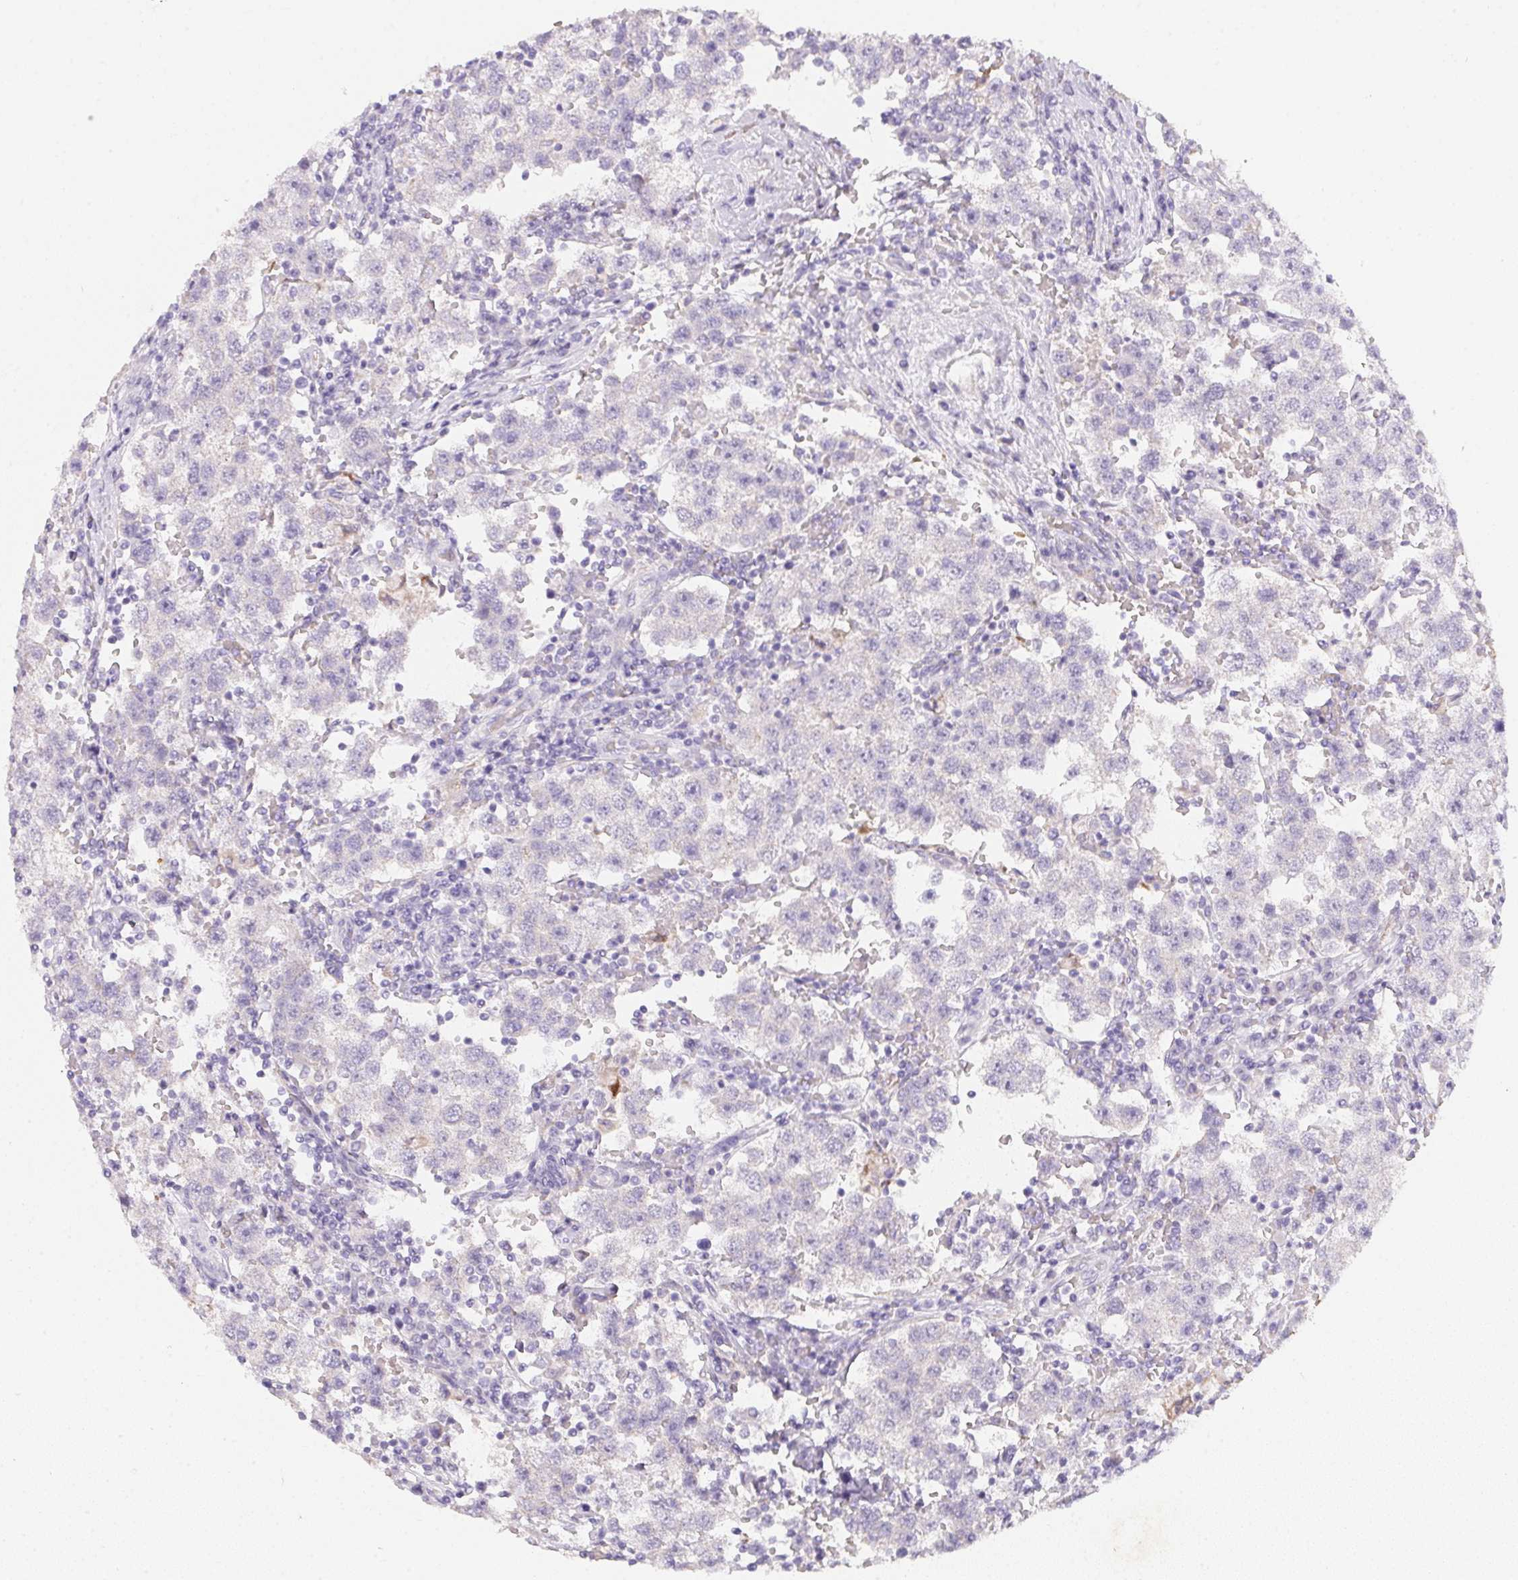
{"staining": {"intensity": "negative", "quantity": "none", "location": "none"}, "tissue": "testis cancer", "cell_type": "Tumor cells", "image_type": "cancer", "snomed": [{"axis": "morphology", "description": "Seminoma, NOS"}, {"axis": "topography", "description": "Testis"}], "caption": "This is a micrograph of immunohistochemistry staining of testis cancer (seminoma), which shows no positivity in tumor cells. Brightfield microscopy of immunohistochemistry (IHC) stained with DAB (3,3'-diaminobenzidine) (brown) and hematoxylin (blue), captured at high magnification.", "gene": "DCD", "patient": {"sex": "male", "age": 37}}